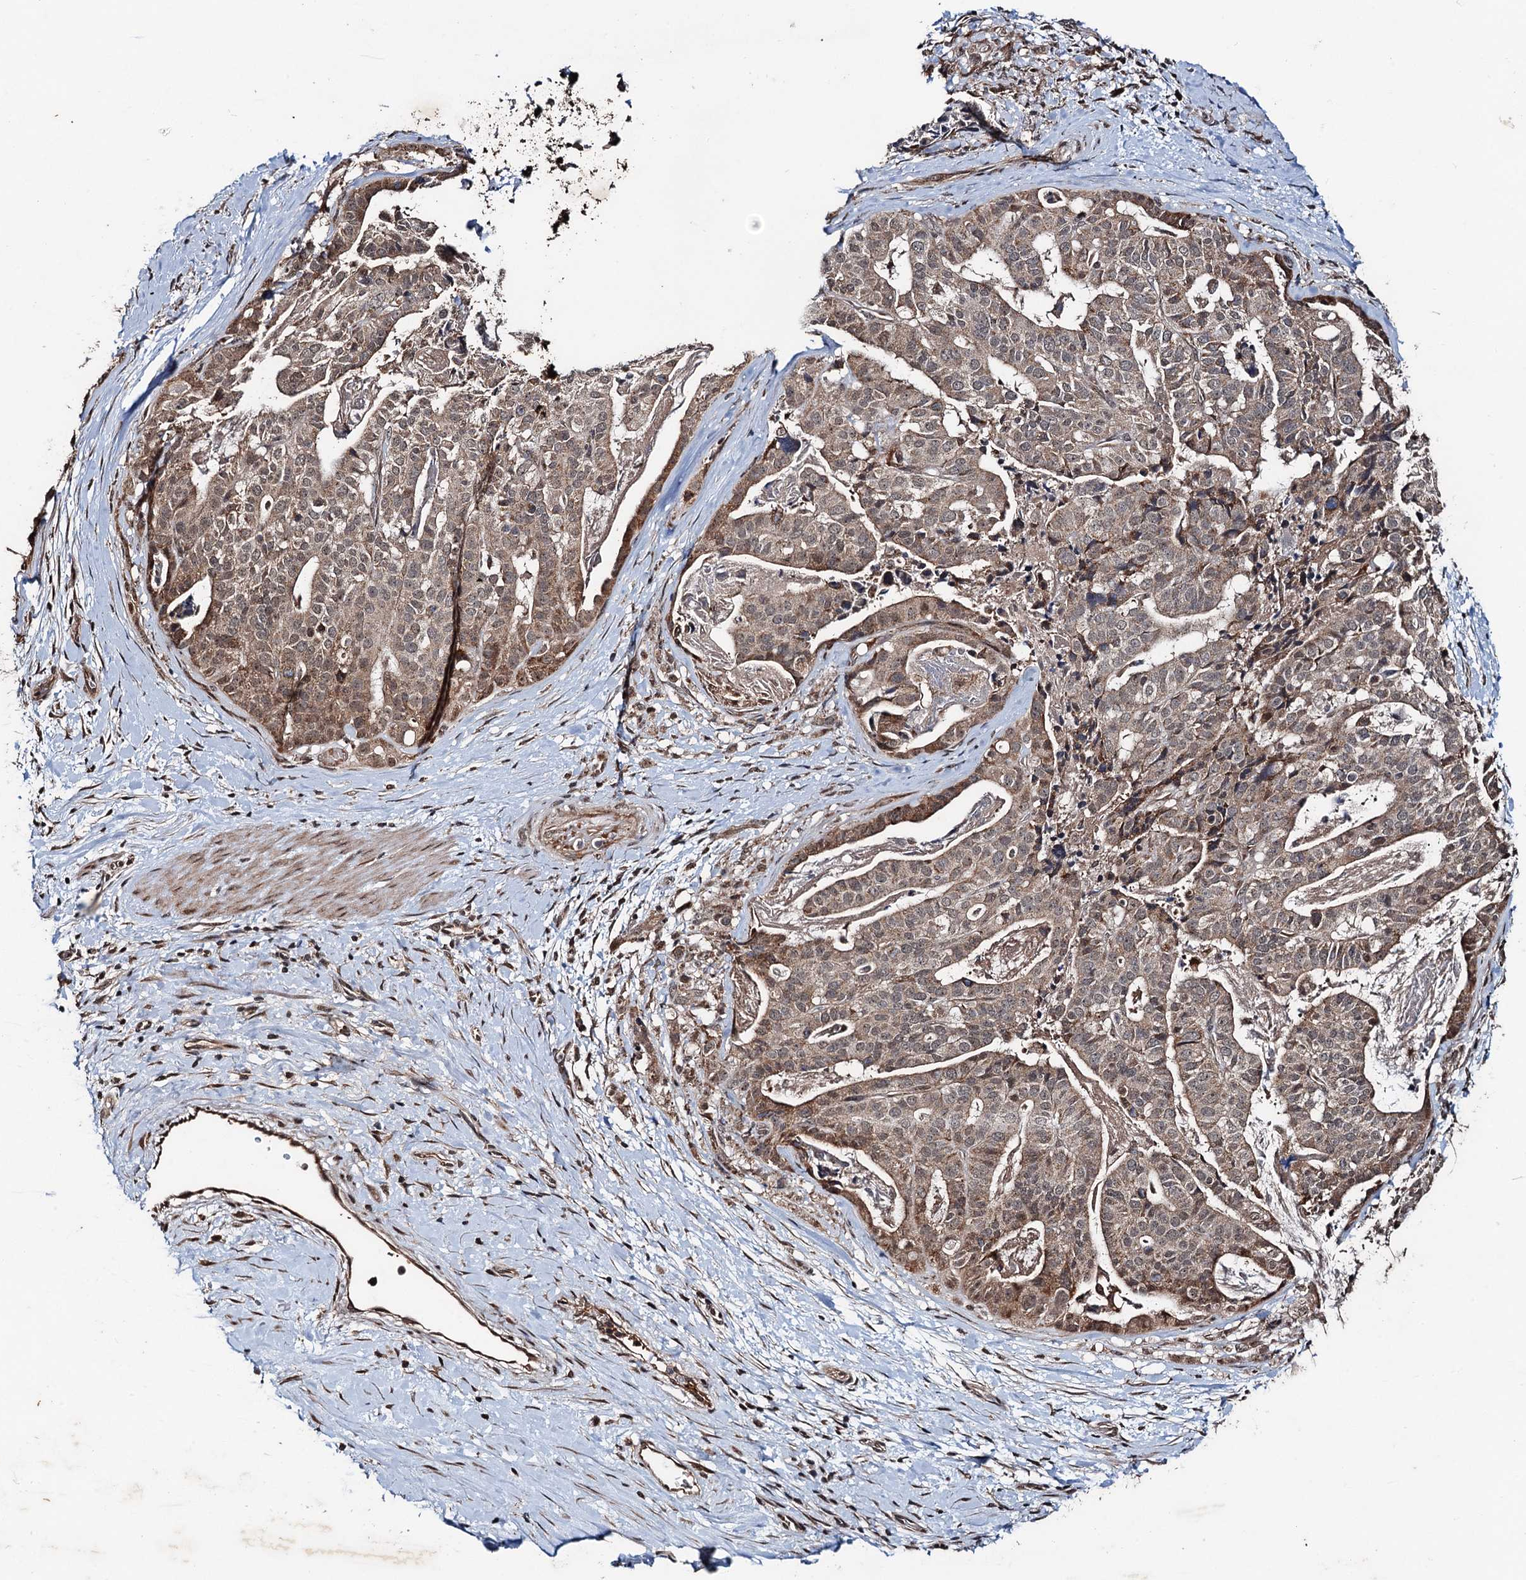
{"staining": {"intensity": "moderate", "quantity": ">75%", "location": "cytoplasmic/membranous"}, "tissue": "stomach cancer", "cell_type": "Tumor cells", "image_type": "cancer", "snomed": [{"axis": "morphology", "description": "Adenocarcinoma, NOS"}, {"axis": "topography", "description": "Stomach"}], "caption": "A micrograph of human adenocarcinoma (stomach) stained for a protein displays moderate cytoplasmic/membranous brown staining in tumor cells.", "gene": "REP15", "patient": {"sex": "male", "age": 48}}